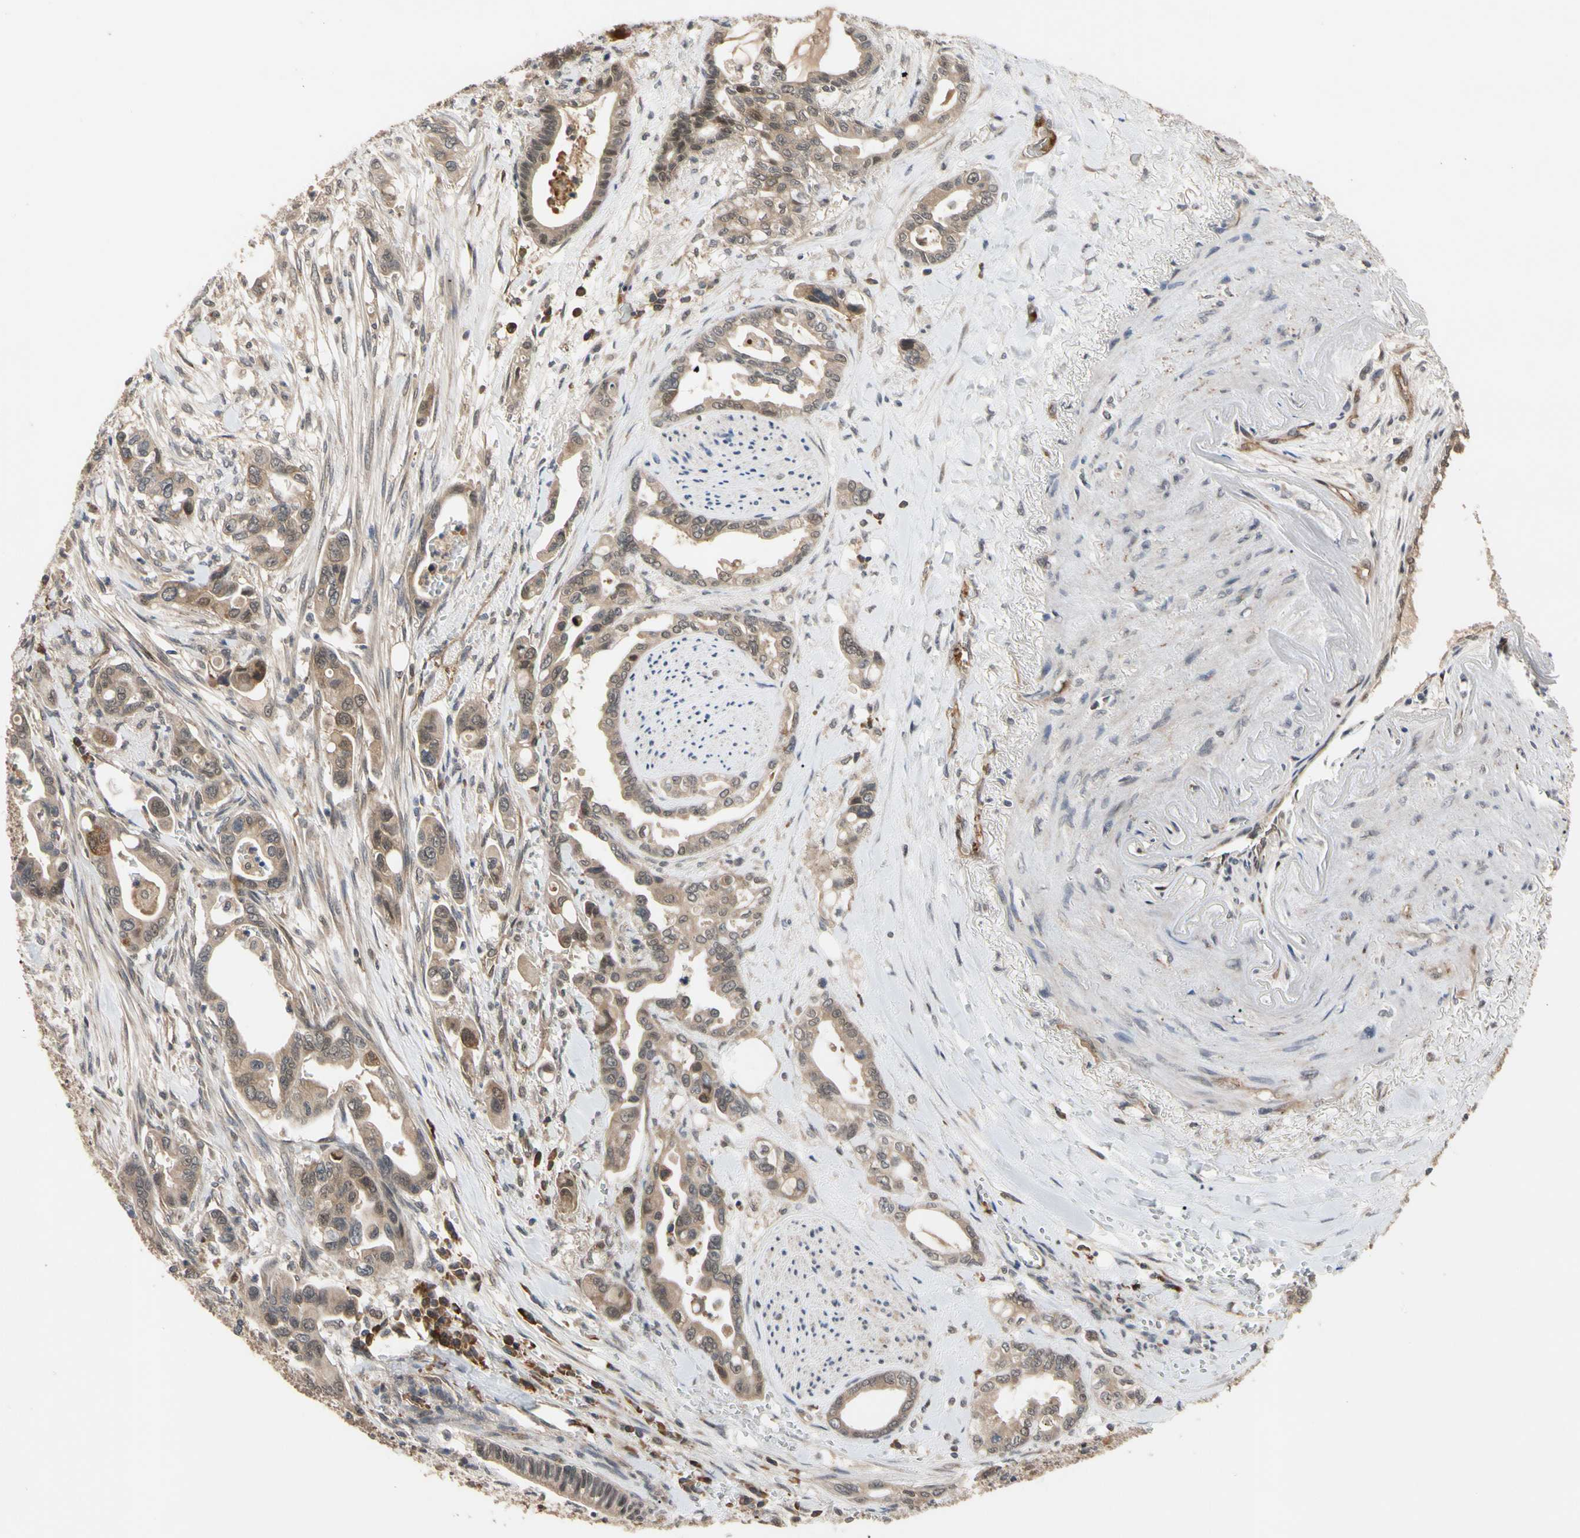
{"staining": {"intensity": "weak", "quantity": ">75%", "location": "cytoplasmic/membranous"}, "tissue": "pancreatic cancer", "cell_type": "Tumor cells", "image_type": "cancer", "snomed": [{"axis": "morphology", "description": "Adenocarcinoma, NOS"}, {"axis": "topography", "description": "Pancreas"}], "caption": "Human pancreatic cancer stained with a protein marker reveals weak staining in tumor cells.", "gene": "CYTIP", "patient": {"sex": "male", "age": 70}}